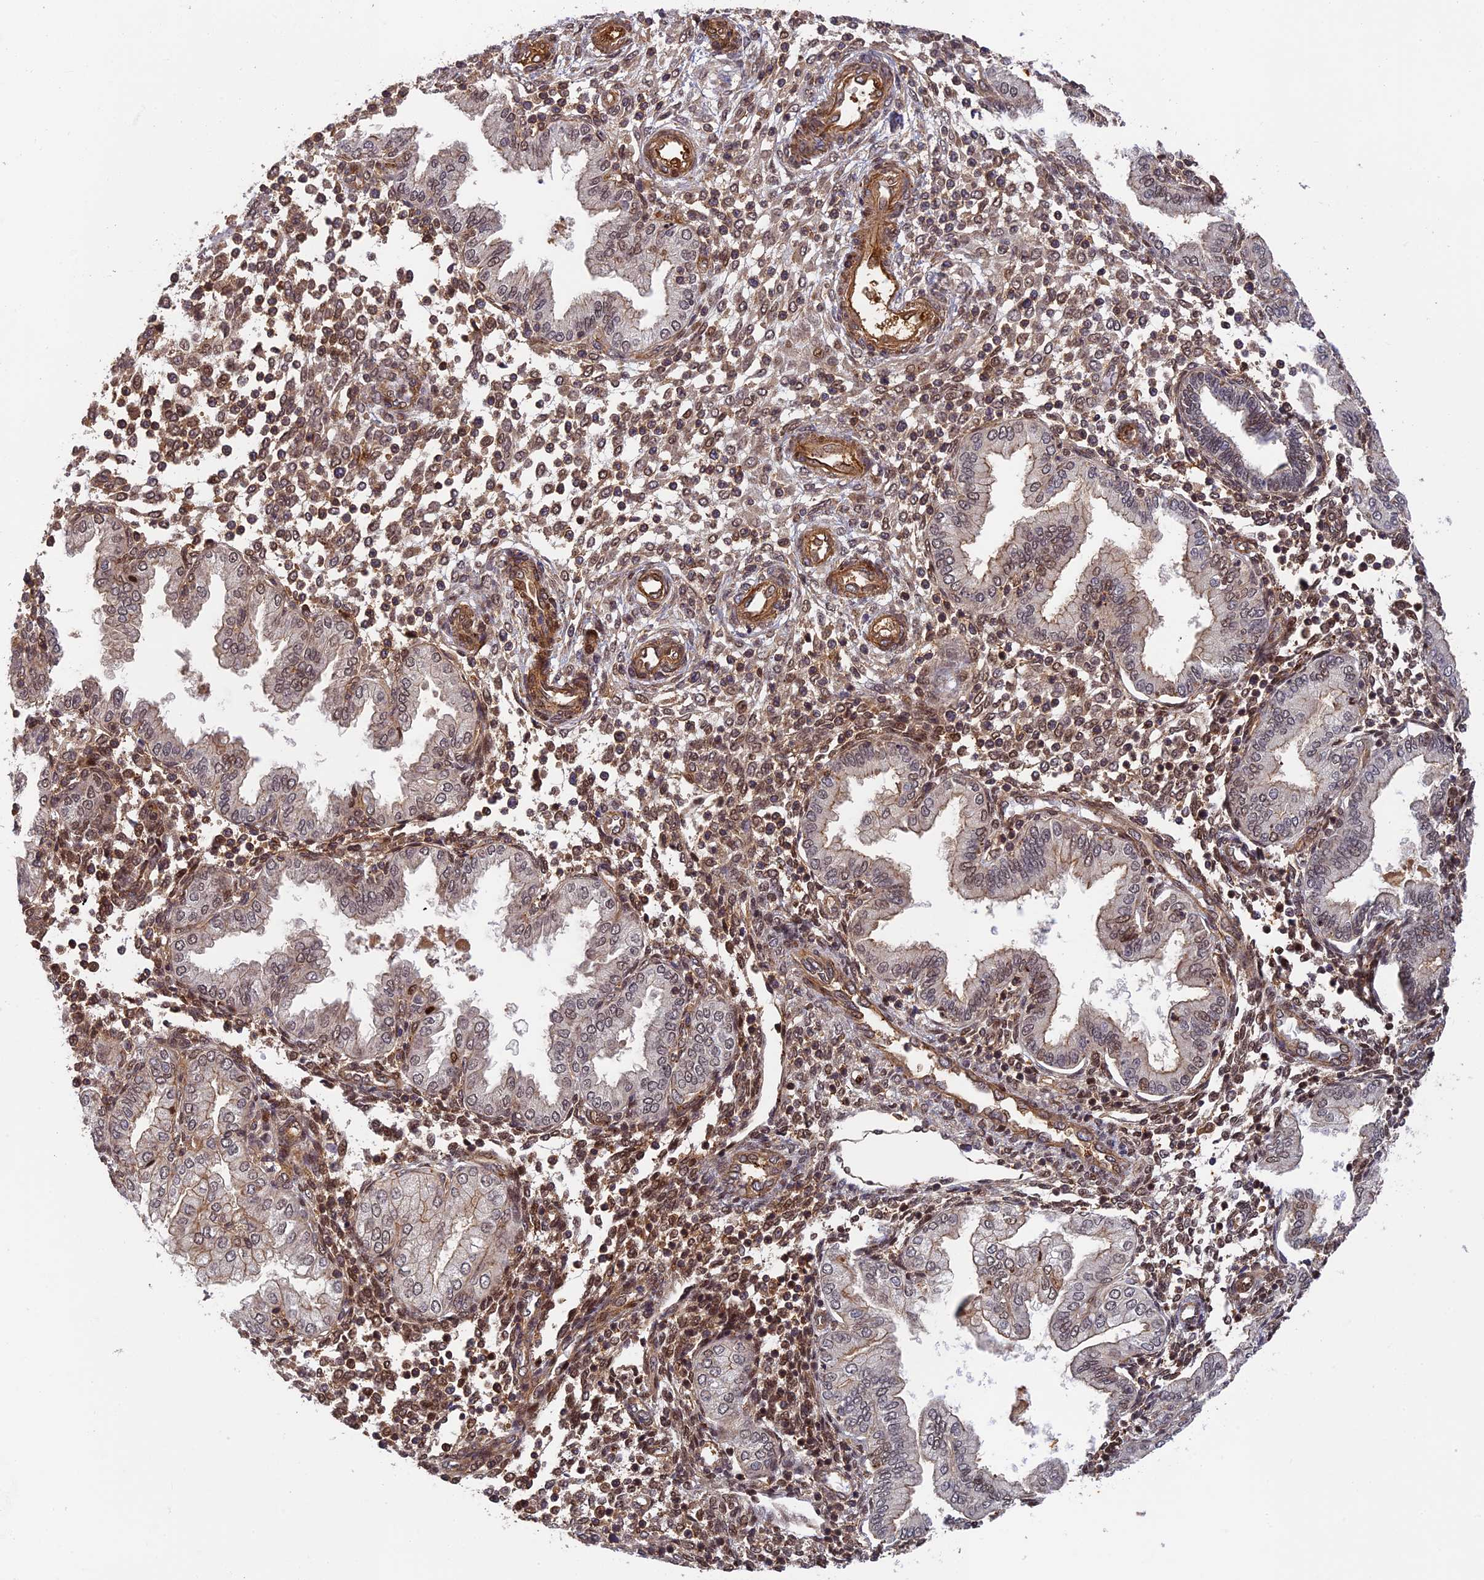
{"staining": {"intensity": "moderate", "quantity": "25%-75%", "location": "cytoplasmic/membranous"}, "tissue": "endometrium", "cell_type": "Cells in endometrial stroma", "image_type": "normal", "snomed": [{"axis": "morphology", "description": "Normal tissue, NOS"}, {"axis": "topography", "description": "Endometrium"}], "caption": "This micrograph displays immunohistochemistry staining of normal endometrium, with medium moderate cytoplasmic/membranous expression in approximately 25%-75% of cells in endometrial stroma.", "gene": "OSBPL1A", "patient": {"sex": "female", "age": 53}}